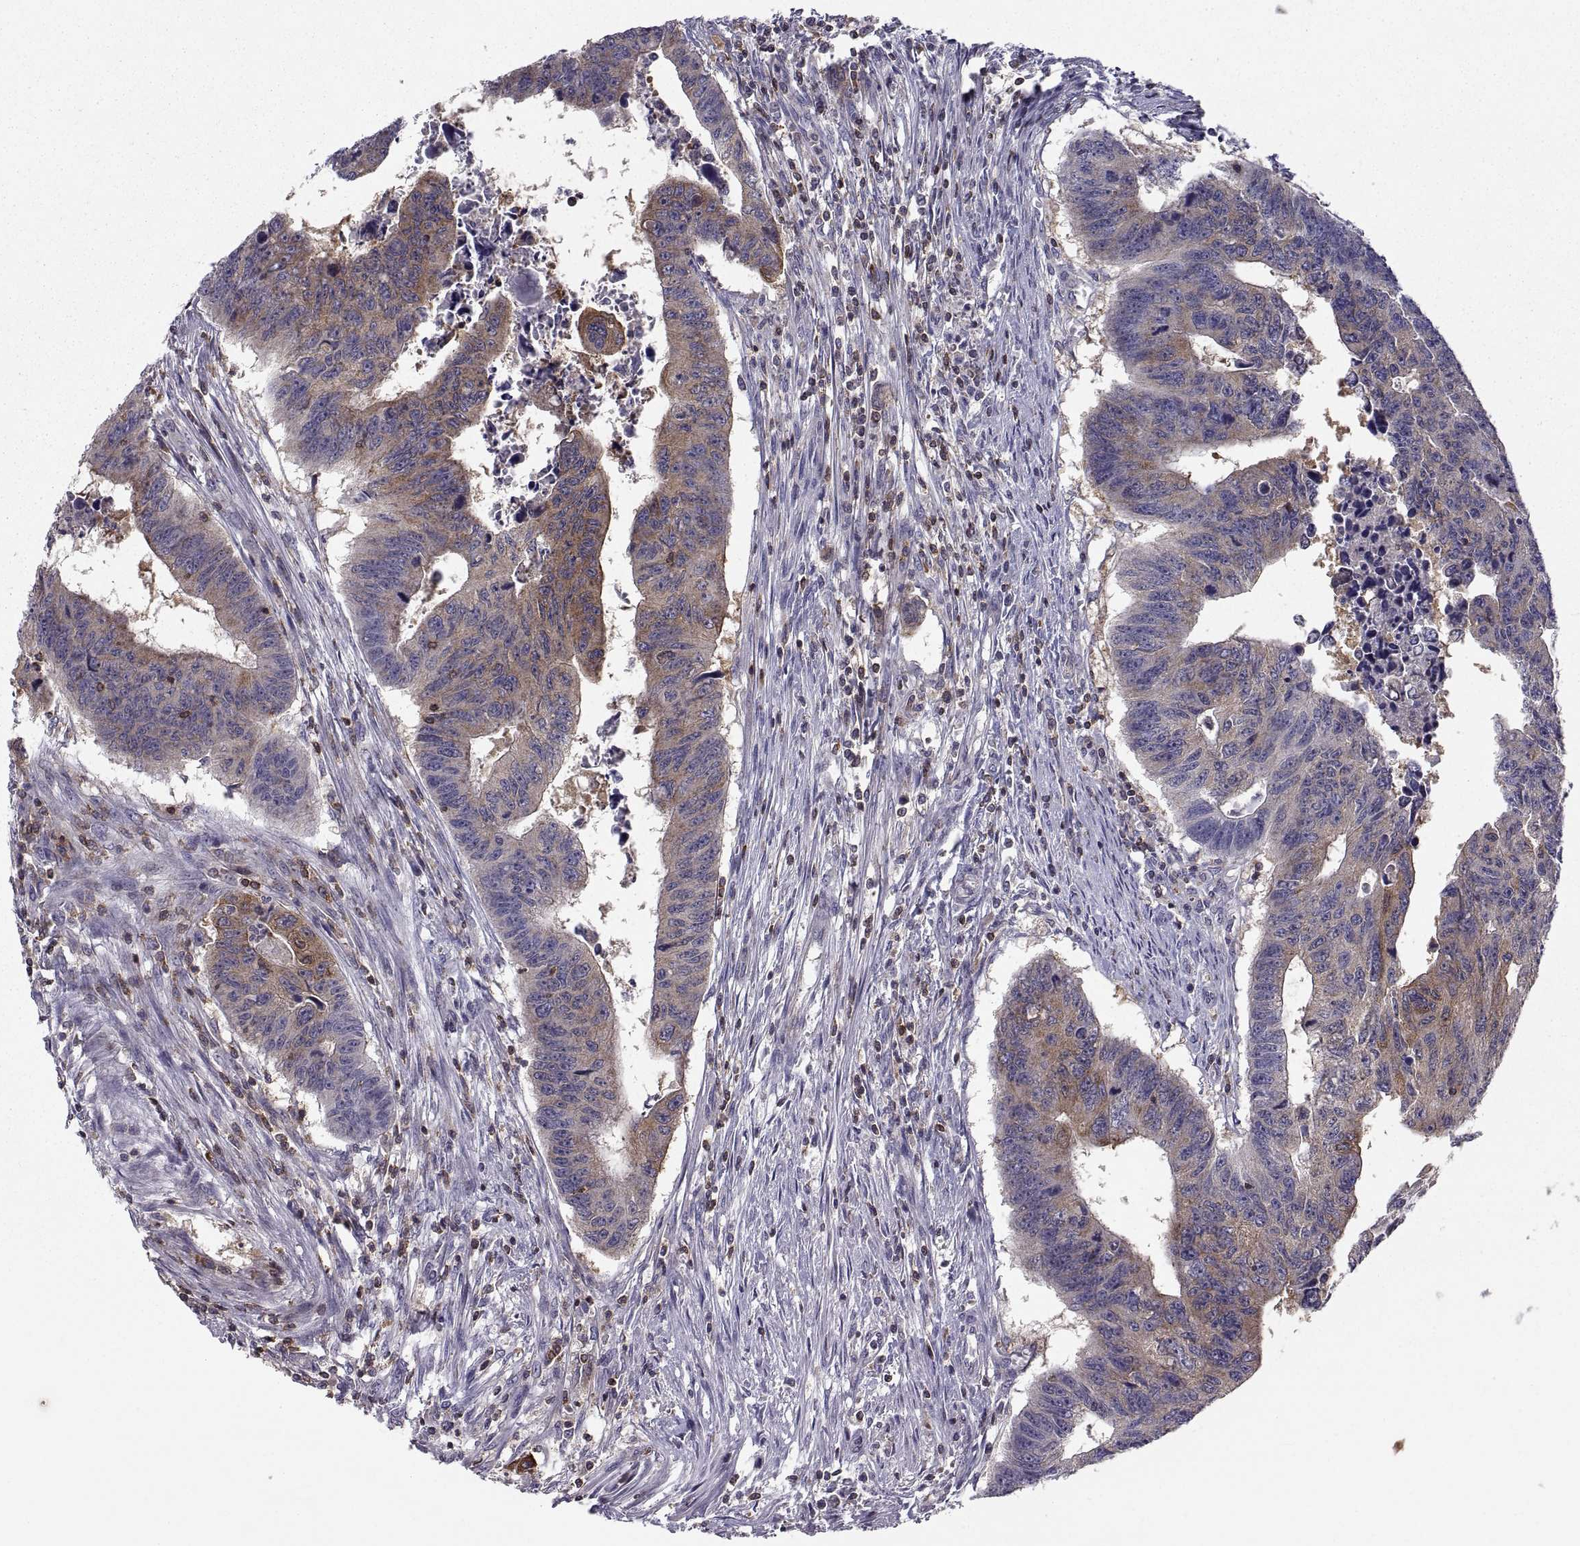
{"staining": {"intensity": "moderate", "quantity": "<25%", "location": "cytoplasmic/membranous"}, "tissue": "colorectal cancer", "cell_type": "Tumor cells", "image_type": "cancer", "snomed": [{"axis": "morphology", "description": "Adenocarcinoma, NOS"}, {"axis": "topography", "description": "Rectum"}], "caption": "Immunohistochemistry (IHC) (DAB (3,3'-diaminobenzidine)) staining of colorectal adenocarcinoma demonstrates moderate cytoplasmic/membranous protein positivity in about <25% of tumor cells.", "gene": "EZR", "patient": {"sex": "female", "age": 85}}